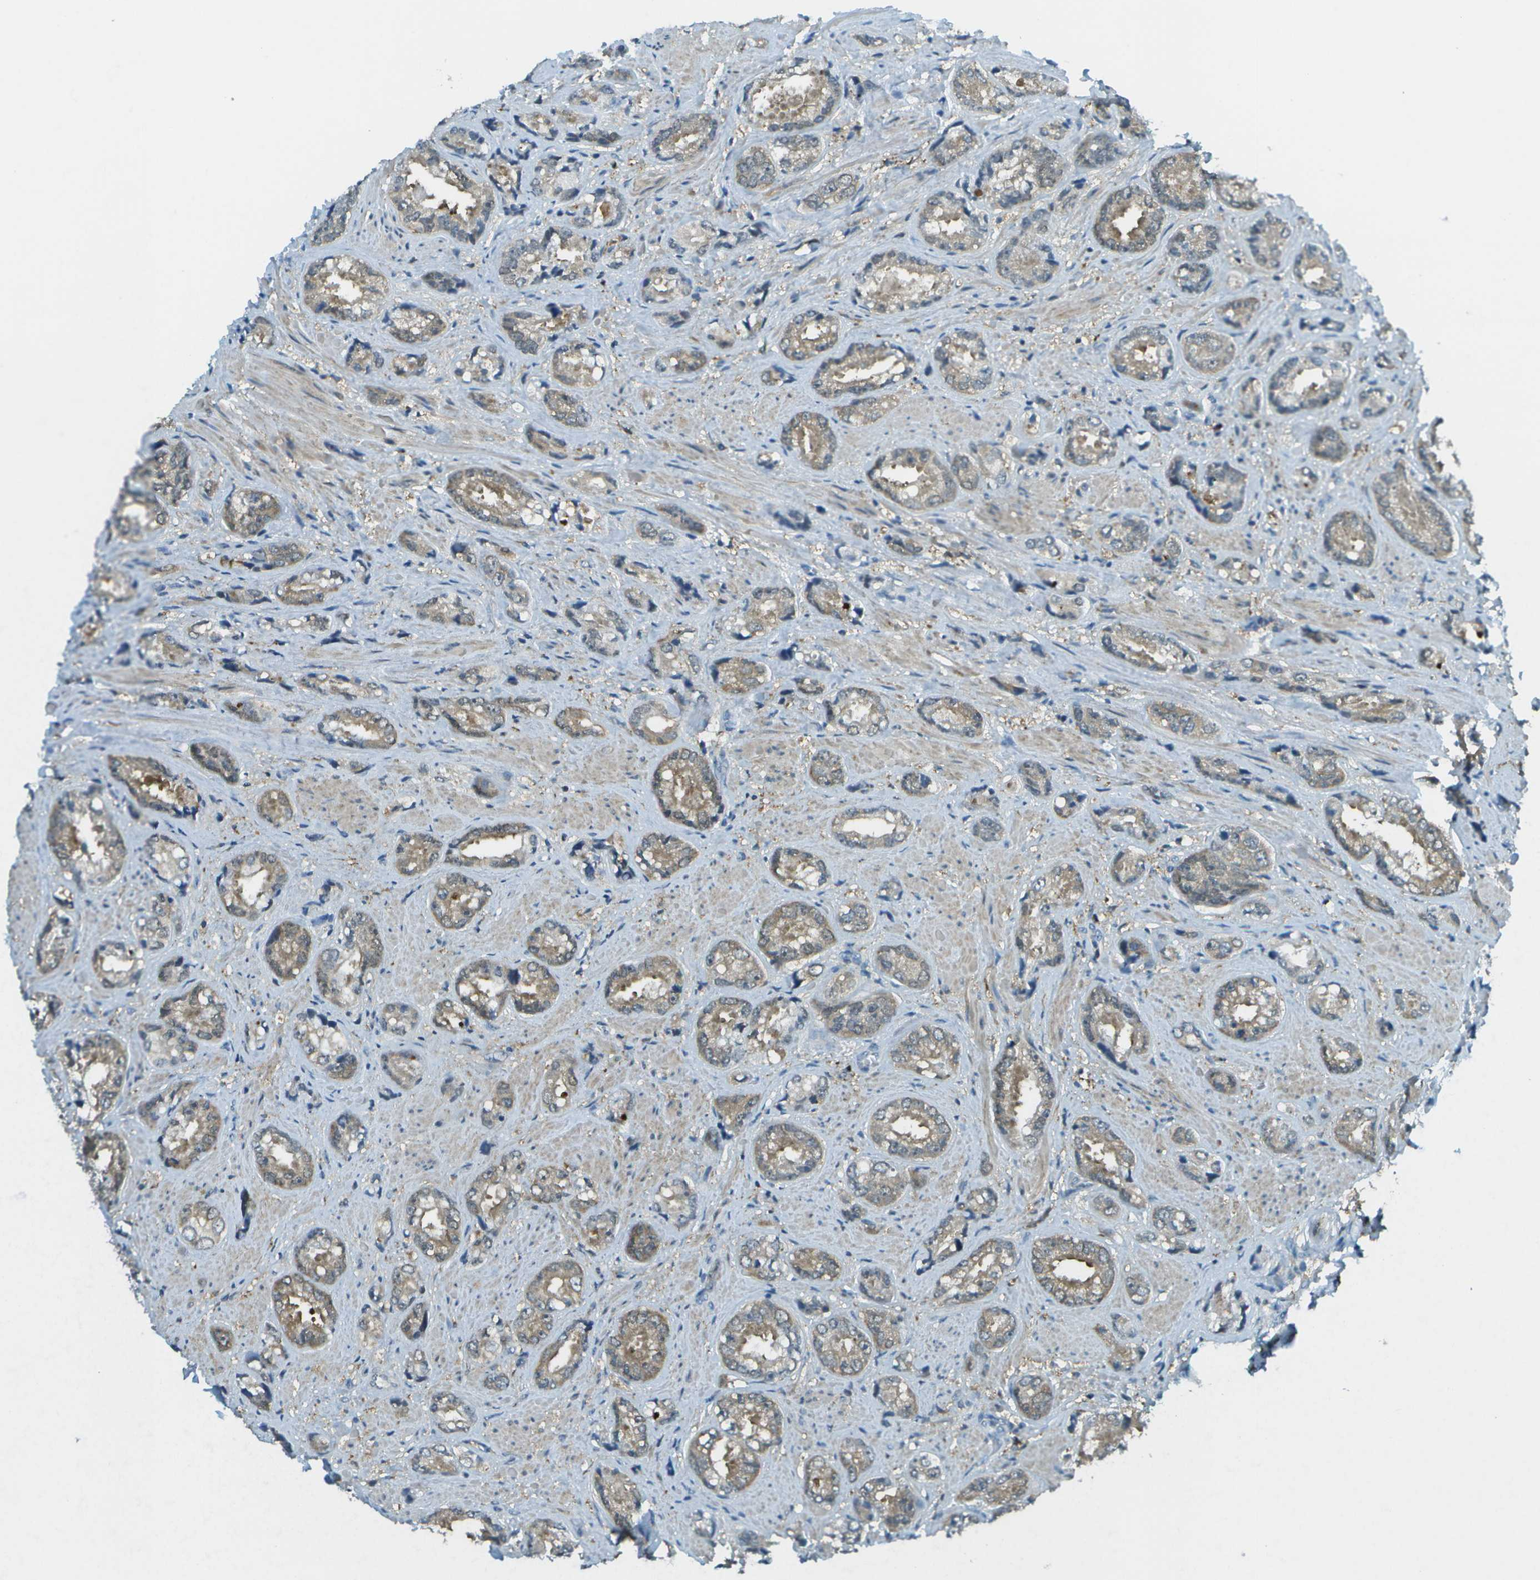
{"staining": {"intensity": "weak", "quantity": ">75%", "location": "cytoplasmic/membranous"}, "tissue": "prostate cancer", "cell_type": "Tumor cells", "image_type": "cancer", "snomed": [{"axis": "morphology", "description": "Adenocarcinoma, High grade"}, {"axis": "topography", "description": "Prostate"}], "caption": "Prostate high-grade adenocarcinoma stained with a protein marker reveals weak staining in tumor cells.", "gene": "CDH23", "patient": {"sex": "male", "age": 61}}